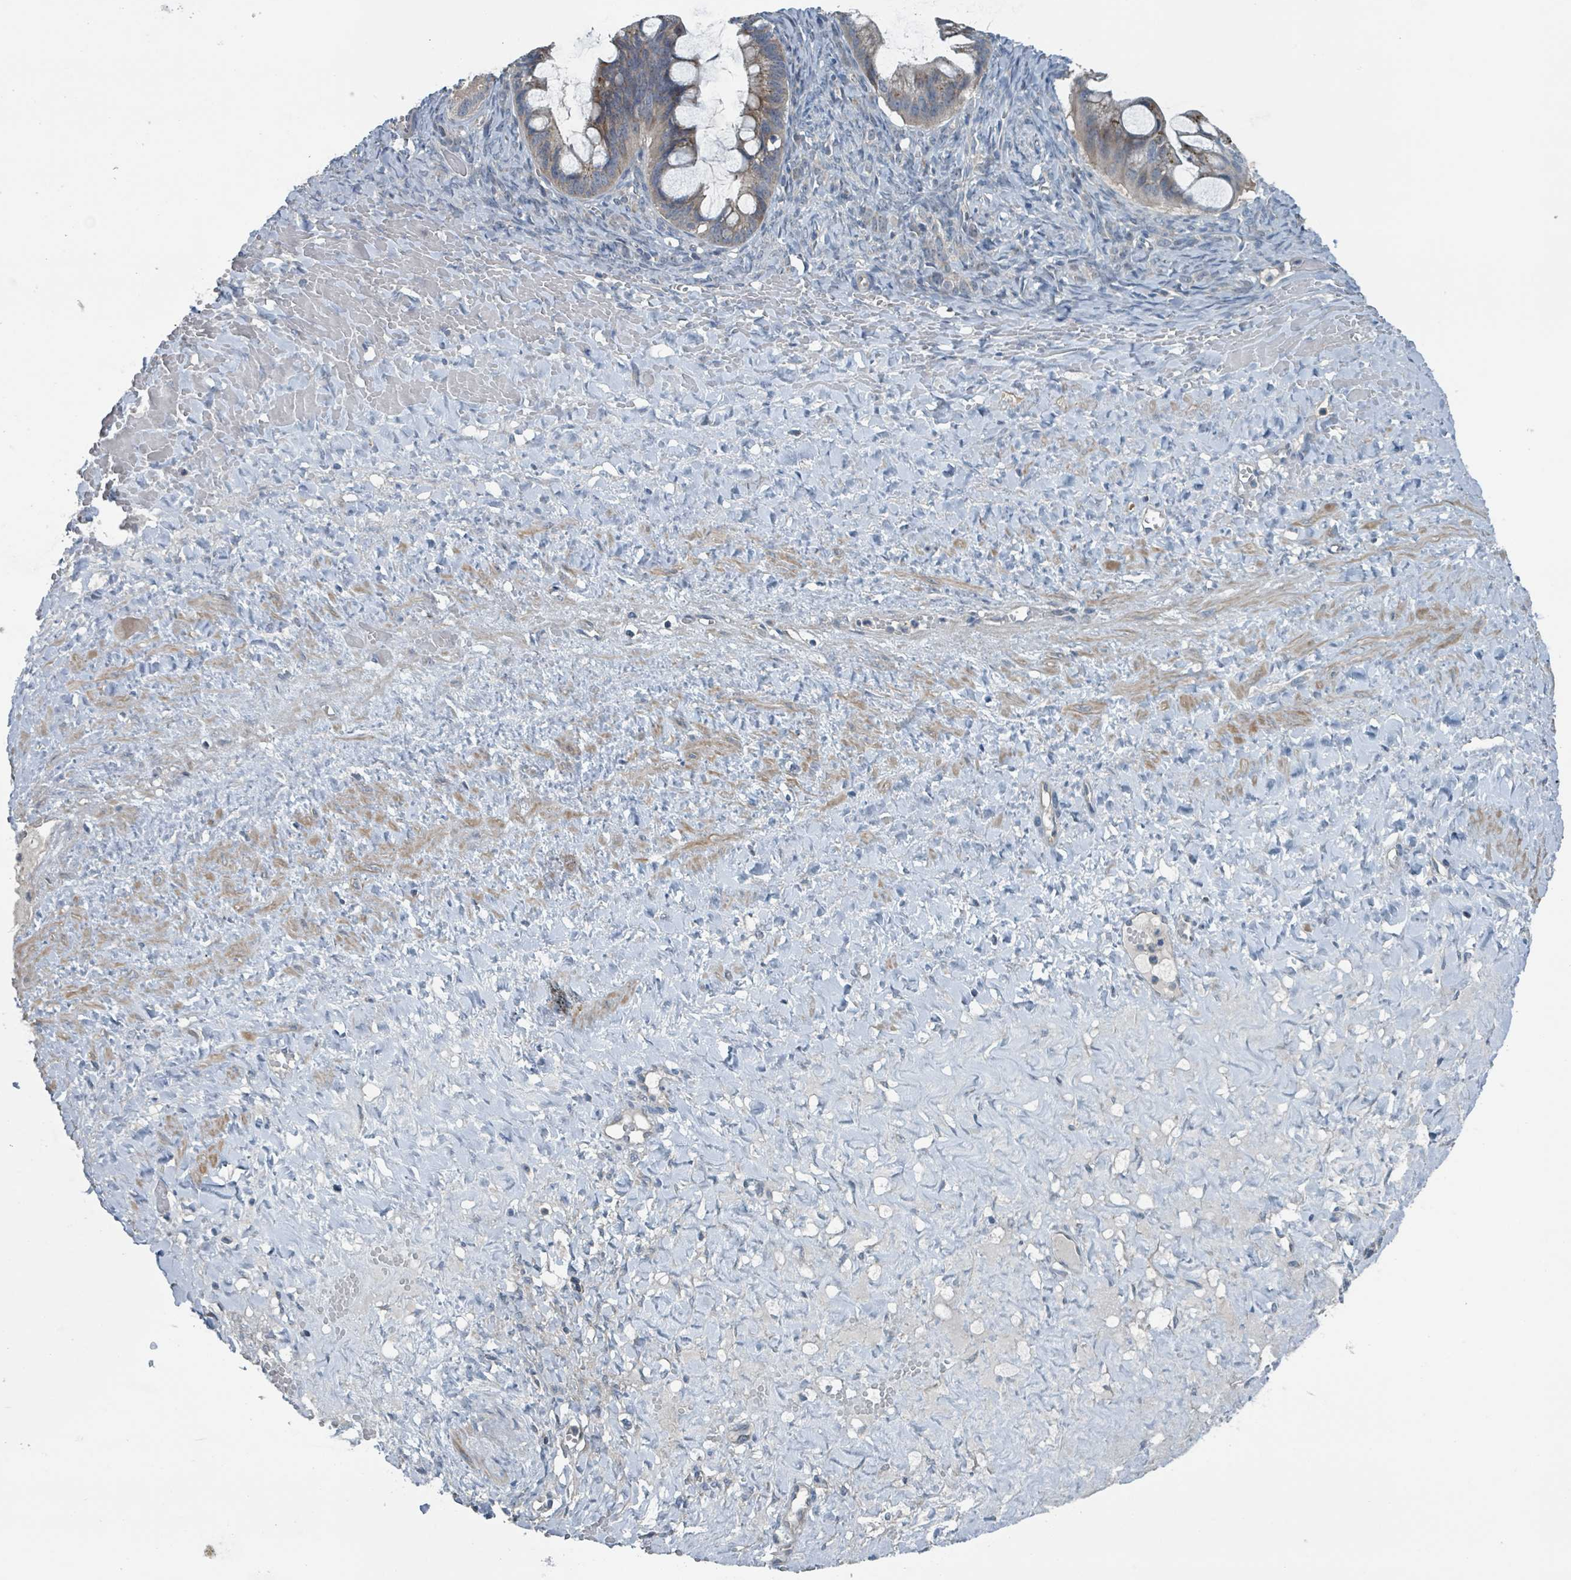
{"staining": {"intensity": "strong", "quantity": "25%-75%", "location": "cytoplasmic/membranous"}, "tissue": "ovarian cancer", "cell_type": "Tumor cells", "image_type": "cancer", "snomed": [{"axis": "morphology", "description": "Cystadenocarcinoma, mucinous, NOS"}, {"axis": "topography", "description": "Ovary"}], "caption": "Immunohistochemical staining of human ovarian cancer (mucinous cystadenocarcinoma) demonstrates strong cytoplasmic/membranous protein staining in approximately 25%-75% of tumor cells.", "gene": "ACBD4", "patient": {"sex": "female", "age": 73}}